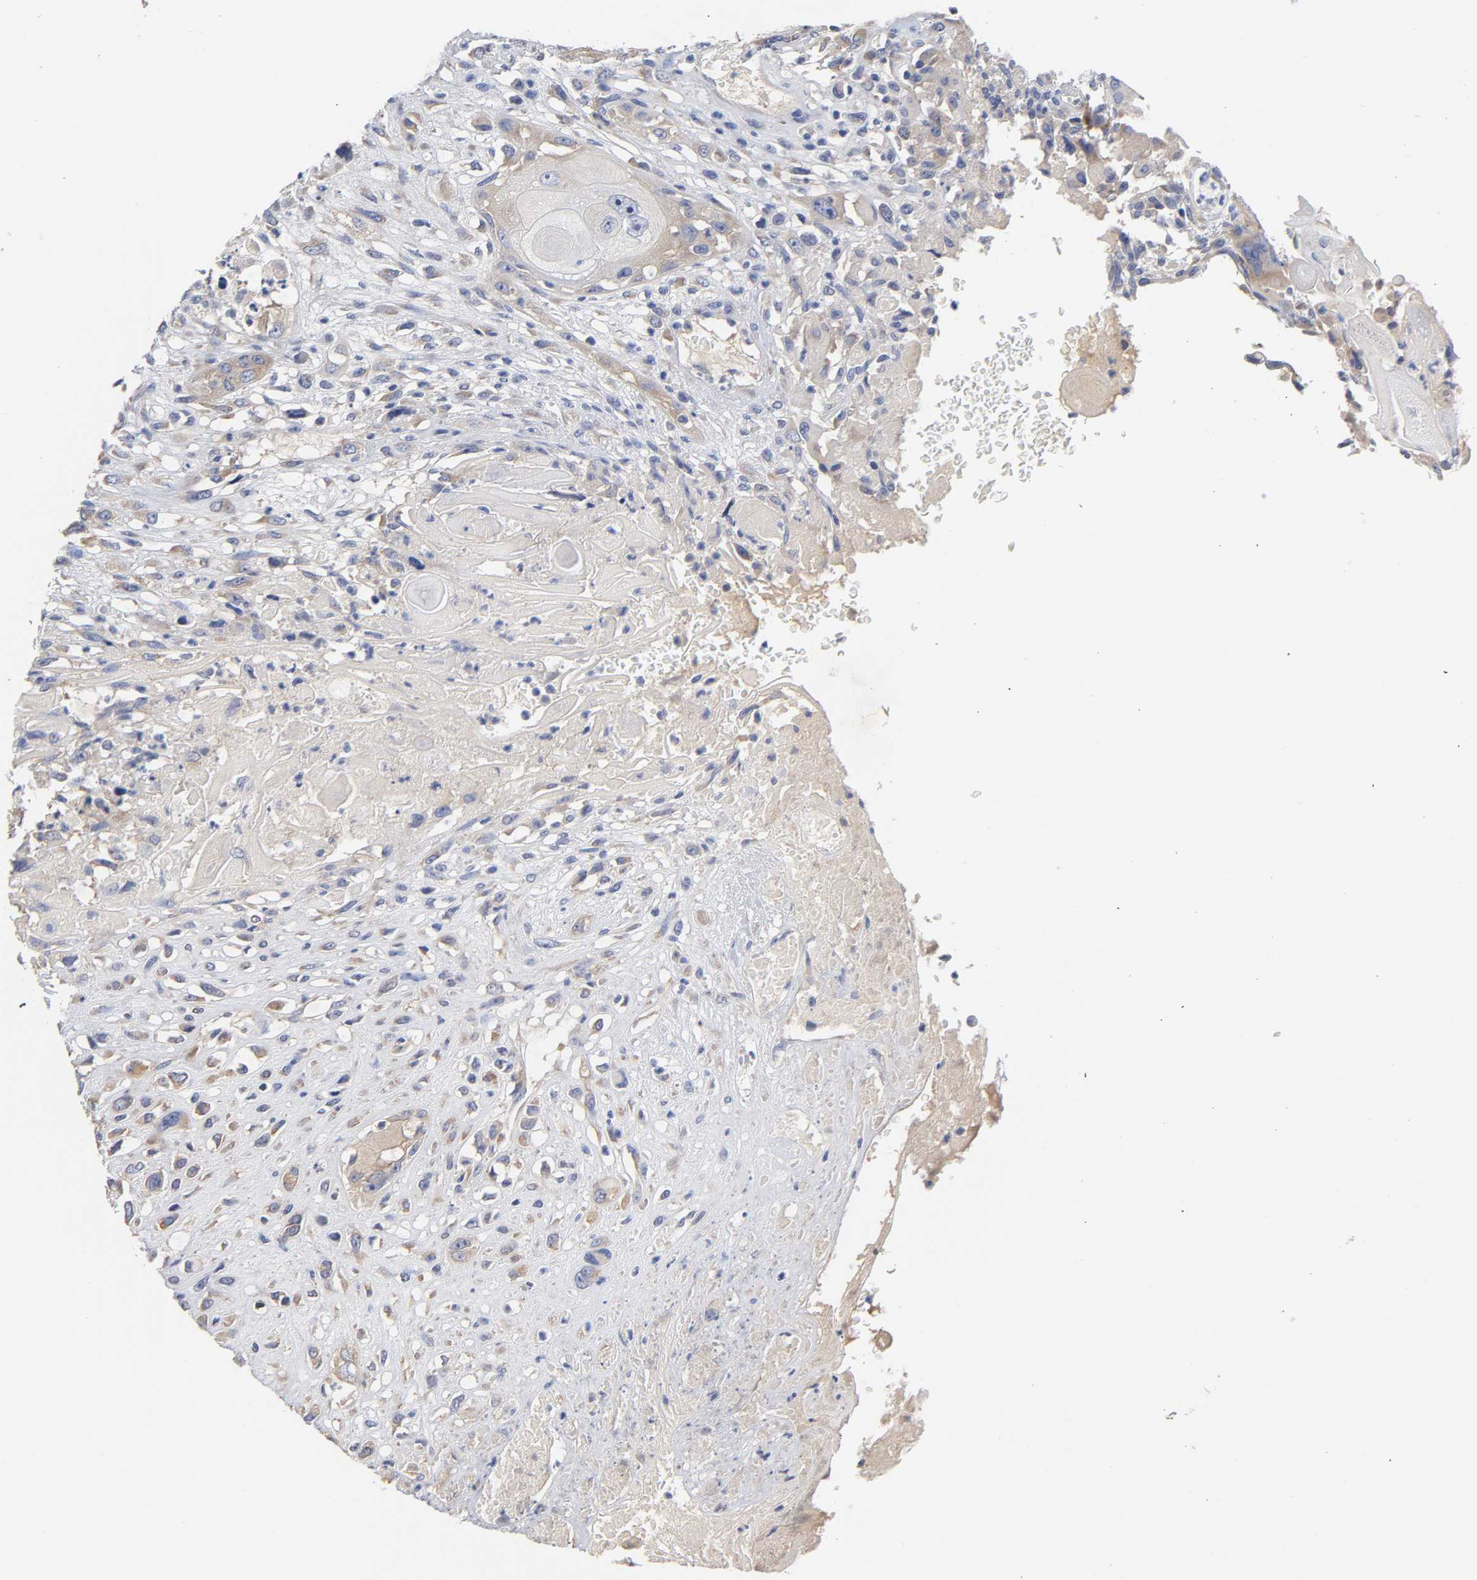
{"staining": {"intensity": "moderate", "quantity": "25%-75%", "location": "cytoplasmic/membranous"}, "tissue": "head and neck cancer", "cell_type": "Tumor cells", "image_type": "cancer", "snomed": [{"axis": "morphology", "description": "Necrosis, NOS"}, {"axis": "morphology", "description": "Neoplasm, malignant, NOS"}, {"axis": "topography", "description": "Salivary gland"}, {"axis": "topography", "description": "Head-Neck"}], "caption": "Head and neck cancer stained with a protein marker displays moderate staining in tumor cells.", "gene": "RPS29", "patient": {"sex": "male", "age": 43}}